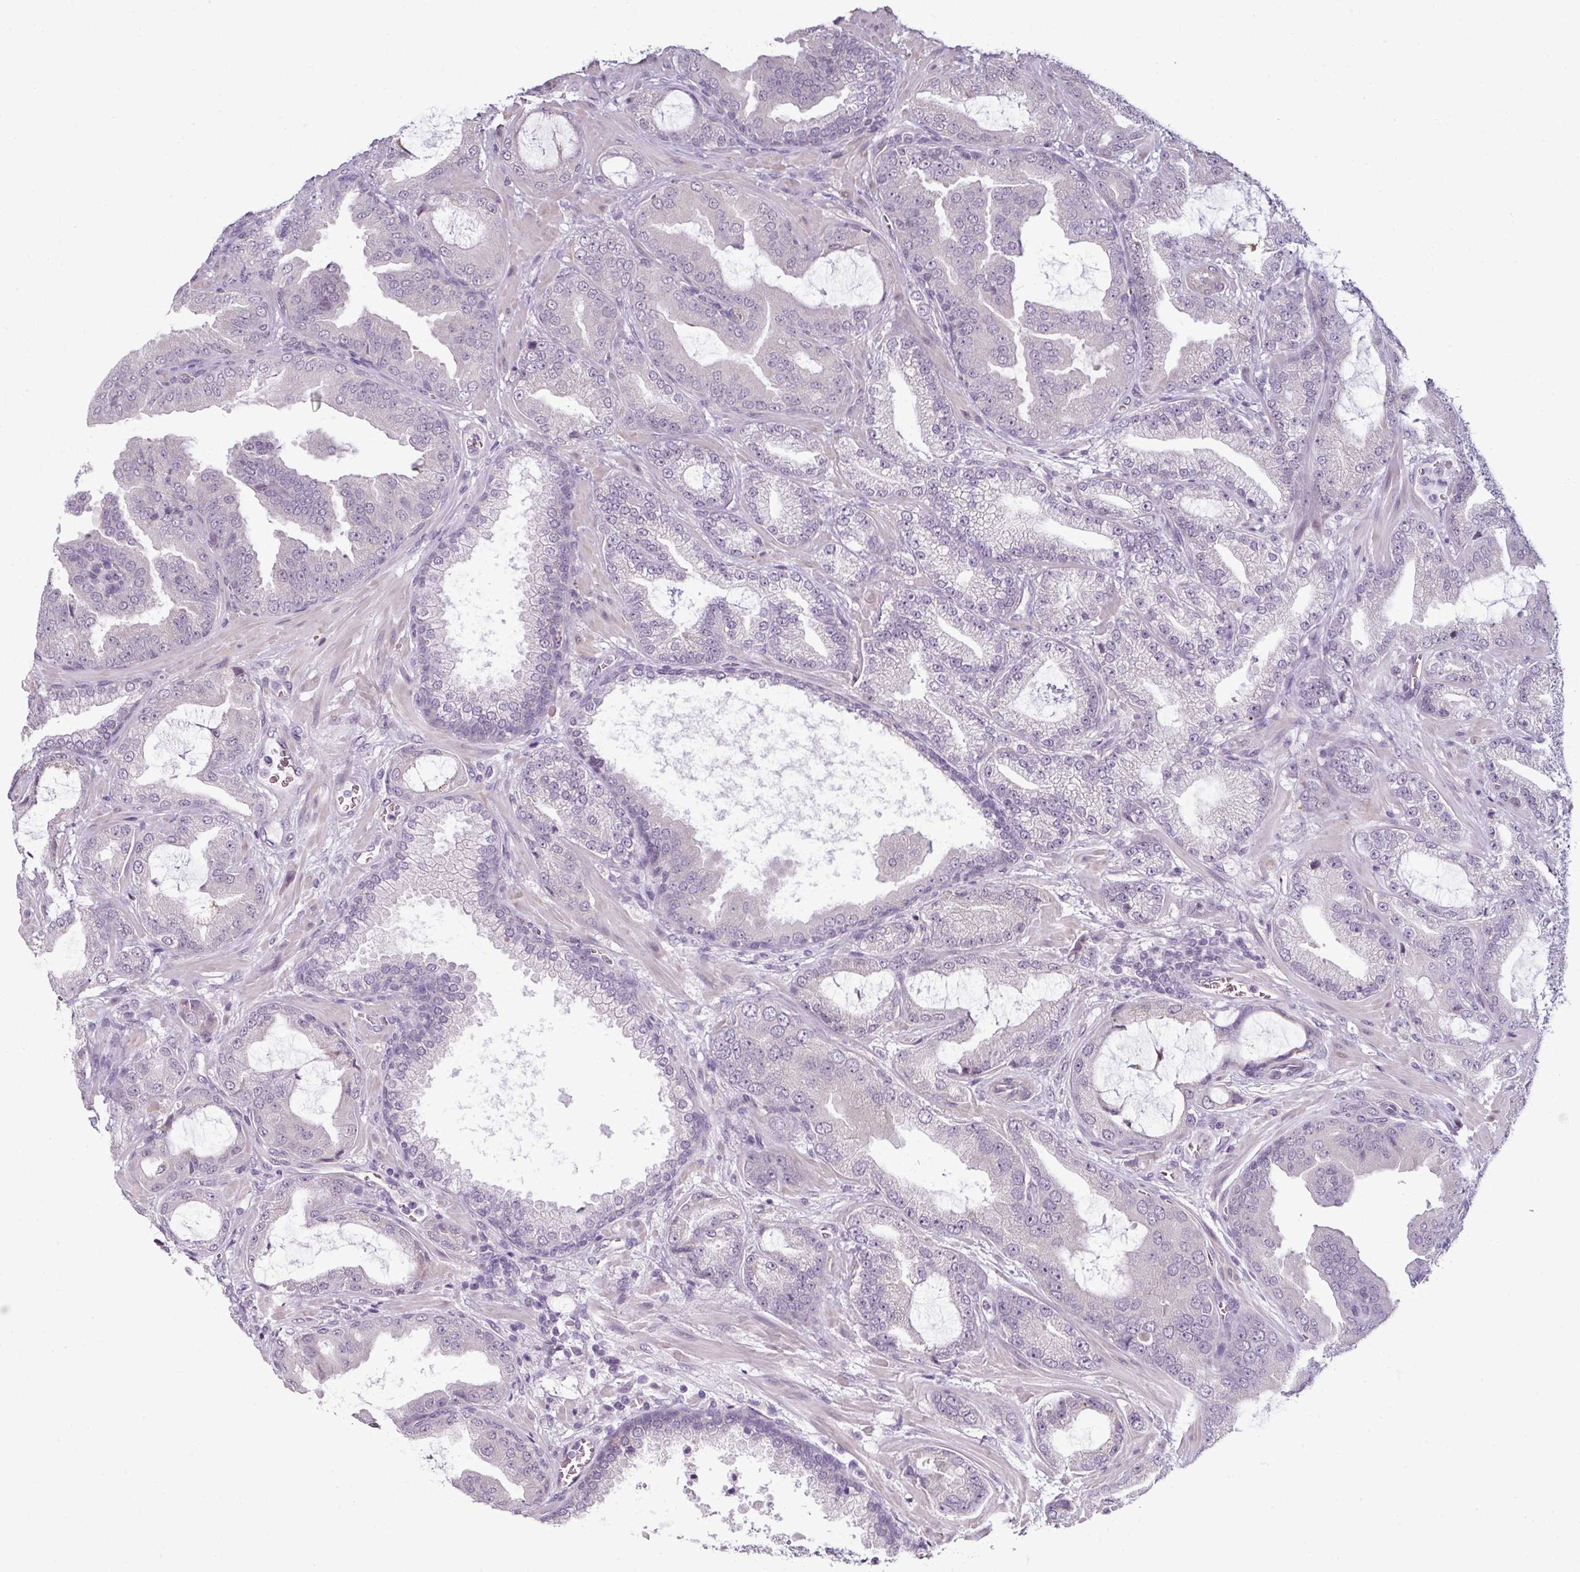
{"staining": {"intensity": "negative", "quantity": "none", "location": "none"}, "tissue": "prostate cancer", "cell_type": "Tumor cells", "image_type": "cancer", "snomed": [{"axis": "morphology", "description": "Adenocarcinoma, High grade"}, {"axis": "topography", "description": "Prostate"}], "caption": "Image shows no protein expression in tumor cells of adenocarcinoma (high-grade) (prostate) tissue.", "gene": "OR52D1", "patient": {"sex": "male", "age": 68}}